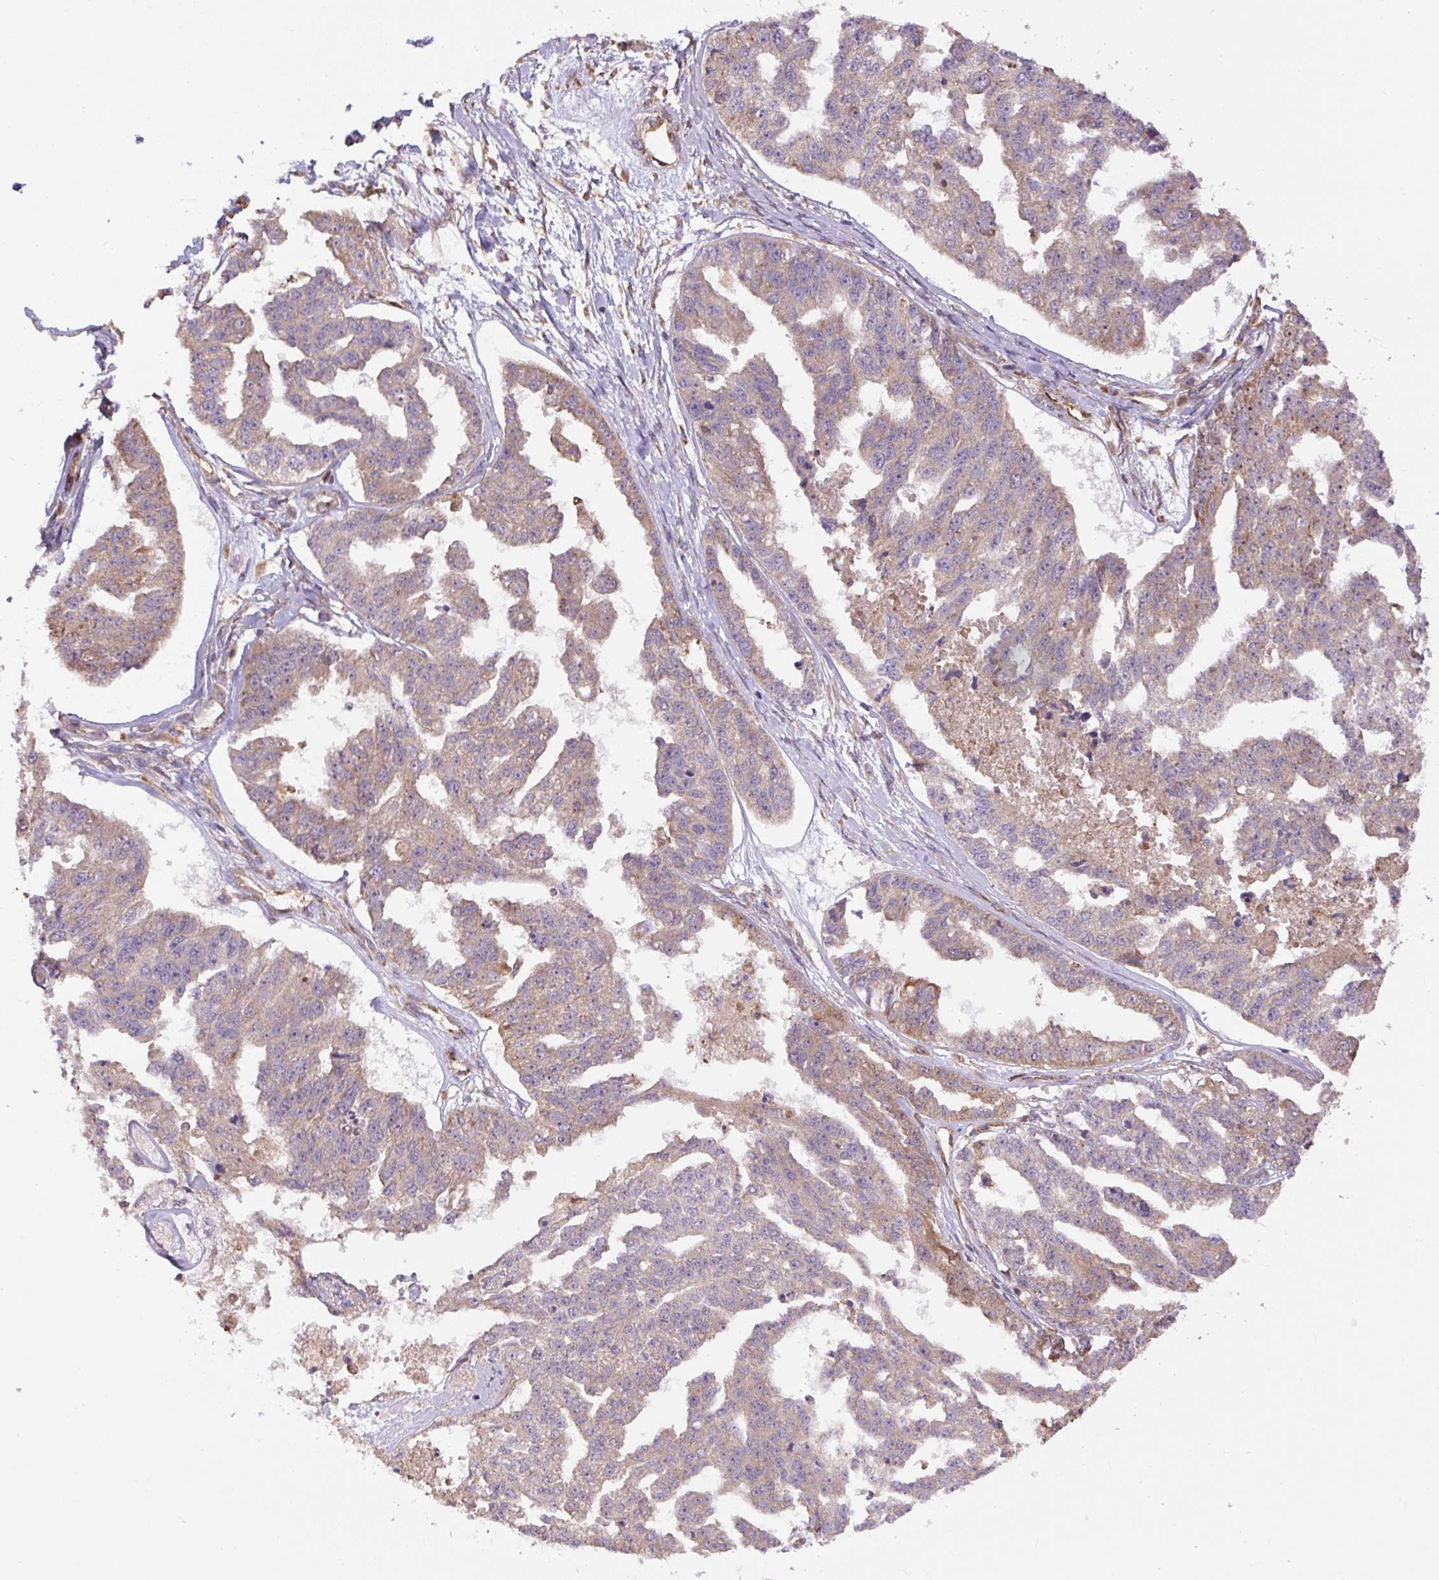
{"staining": {"intensity": "weak", "quantity": "25%-75%", "location": "cytoplasmic/membranous"}, "tissue": "ovarian cancer", "cell_type": "Tumor cells", "image_type": "cancer", "snomed": [{"axis": "morphology", "description": "Cystadenocarcinoma, serous, NOS"}, {"axis": "topography", "description": "Ovary"}], "caption": "Tumor cells display low levels of weak cytoplasmic/membranous positivity in approximately 25%-75% of cells in ovarian cancer. The staining was performed using DAB (3,3'-diaminobenzidine) to visualize the protein expression in brown, while the nuclei were stained in blue with hematoxylin (Magnification: 20x).", "gene": "PPME1", "patient": {"sex": "female", "age": 58}}